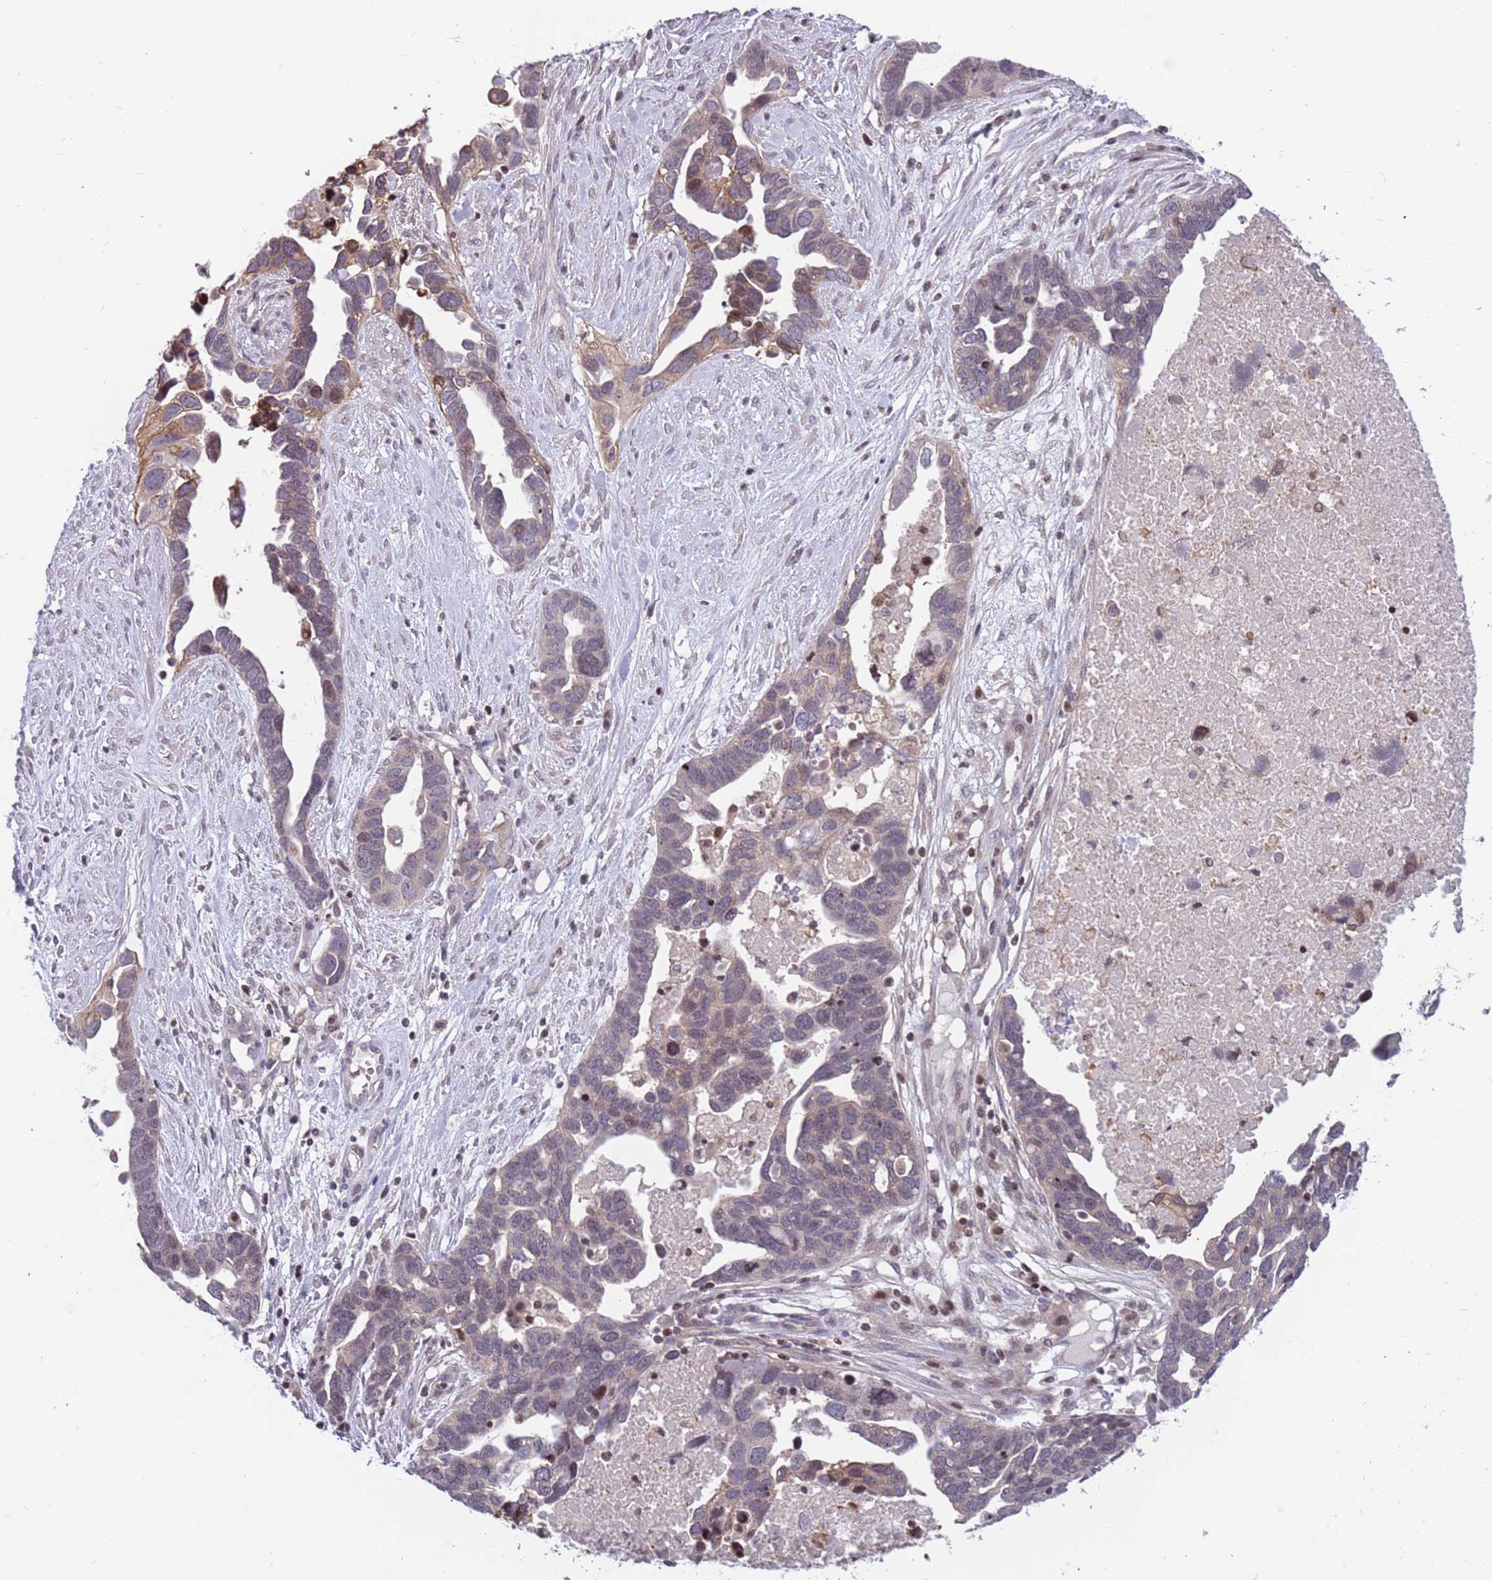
{"staining": {"intensity": "negative", "quantity": "none", "location": "none"}, "tissue": "ovarian cancer", "cell_type": "Tumor cells", "image_type": "cancer", "snomed": [{"axis": "morphology", "description": "Cystadenocarcinoma, serous, NOS"}, {"axis": "topography", "description": "Ovary"}], "caption": "High power microscopy histopathology image of an immunohistochemistry histopathology image of serous cystadenocarcinoma (ovarian), revealing no significant positivity in tumor cells. (DAB immunohistochemistry (IHC), high magnification).", "gene": "ARHGEF5", "patient": {"sex": "female", "age": 54}}